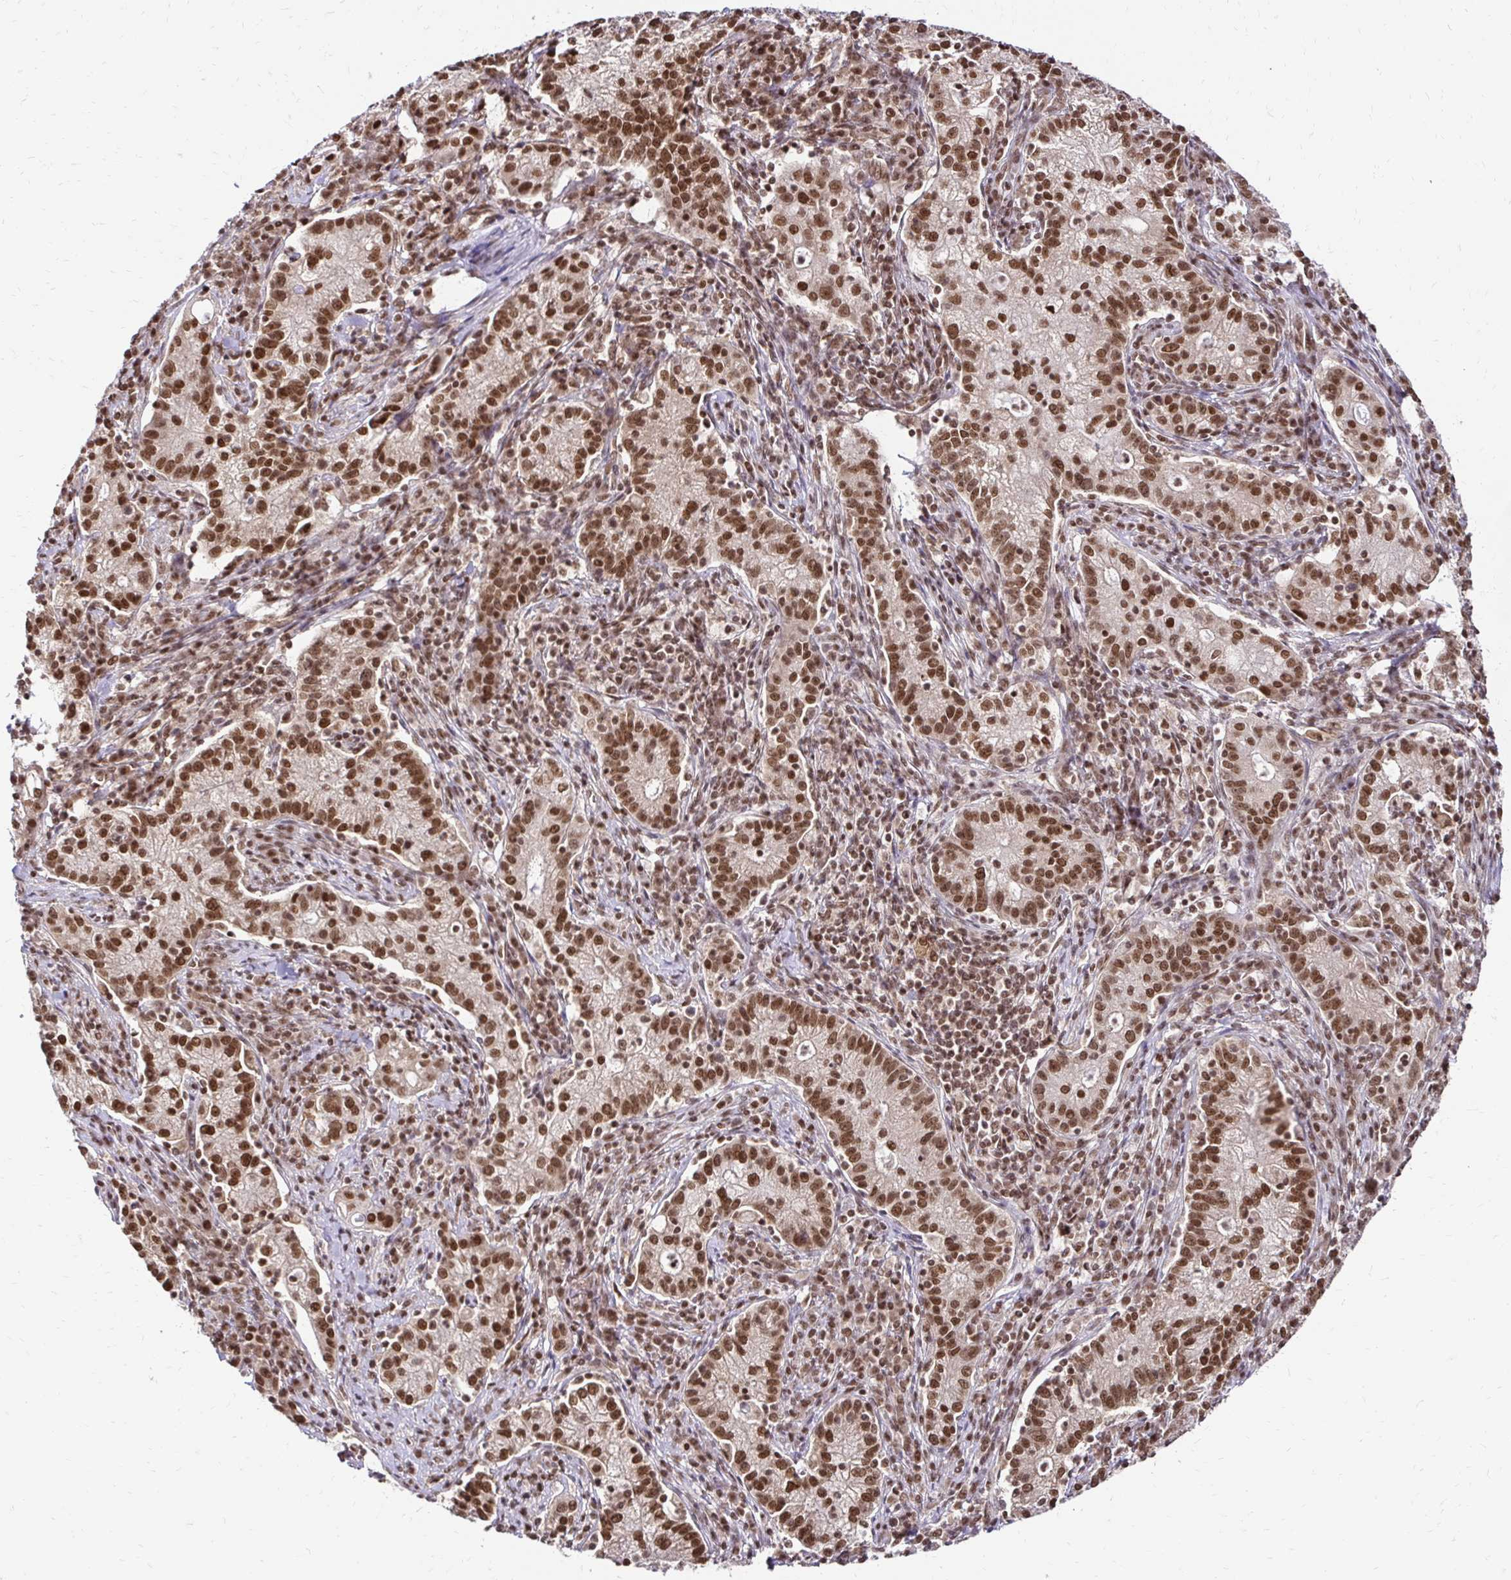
{"staining": {"intensity": "strong", "quantity": ">75%", "location": "nuclear"}, "tissue": "cervical cancer", "cell_type": "Tumor cells", "image_type": "cancer", "snomed": [{"axis": "morphology", "description": "Normal tissue, NOS"}, {"axis": "morphology", "description": "Adenocarcinoma, NOS"}, {"axis": "topography", "description": "Cervix"}], "caption": "This is a micrograph of immunohistochemistry (IHC) staining of cervical cancer, which shows strong positivity in the nuclear of tumor cells.", "gene": "GLYR1", "patient": {"sex": "female", "age": 44}}